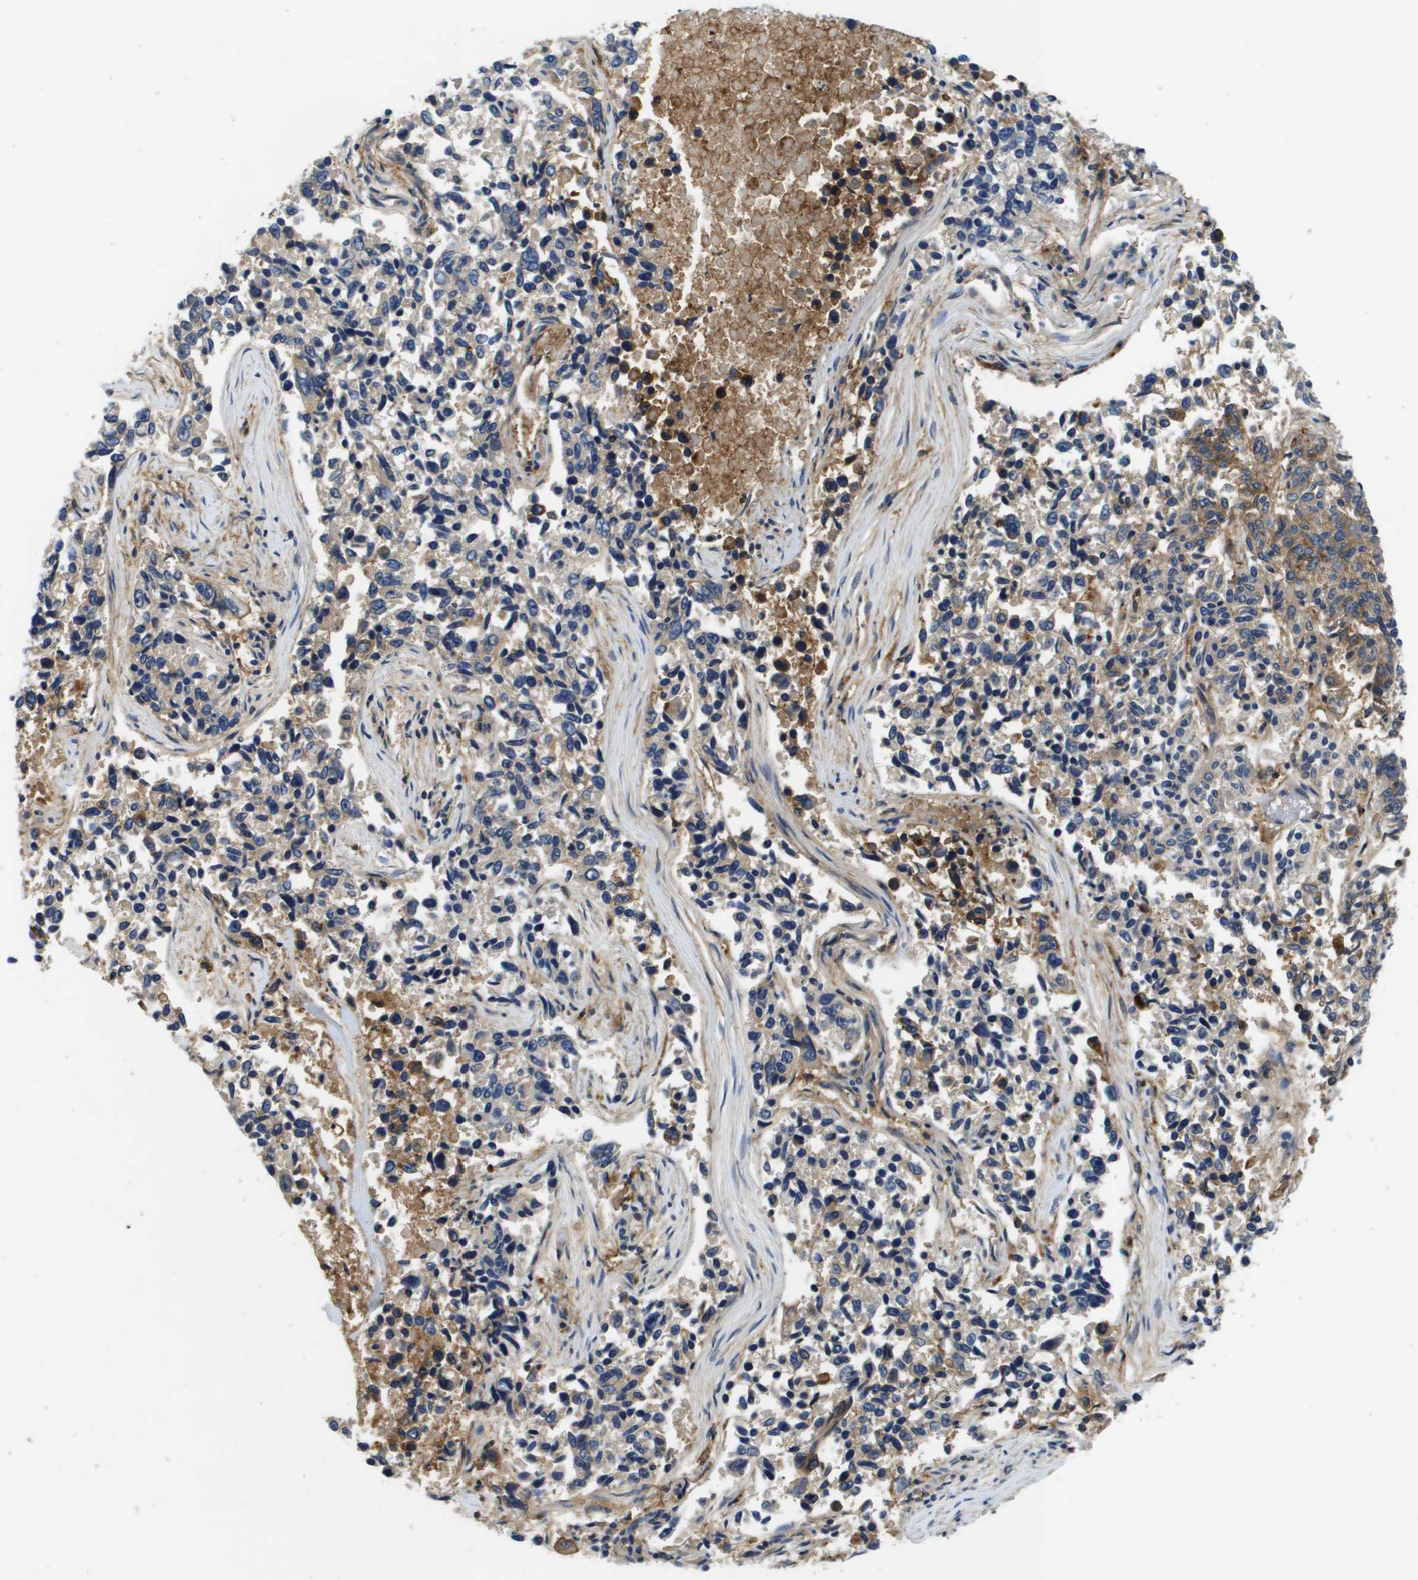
{"staining": {"intensity": "moderate", "quantity": "<25%", "location": "cytoplasmic/membranous"}, "tissue": "lung cancer", "cell_type": "Tumor cells", "image_type": "cancer", "snomed": [{"axis": "morphology", "description": "Adenocarcinoma, NOS"}, {"axis": "topography", "description": "Lung"}], "caption": "There is low levels of moderate cytoplasmic/membranous expression in tumor cells of lung adenocarcinoma, as demonstrated by immunohistochemical staining (brown color).", "gene": "SLC16A3", "patient": {"sex": "male", "age": 84}}